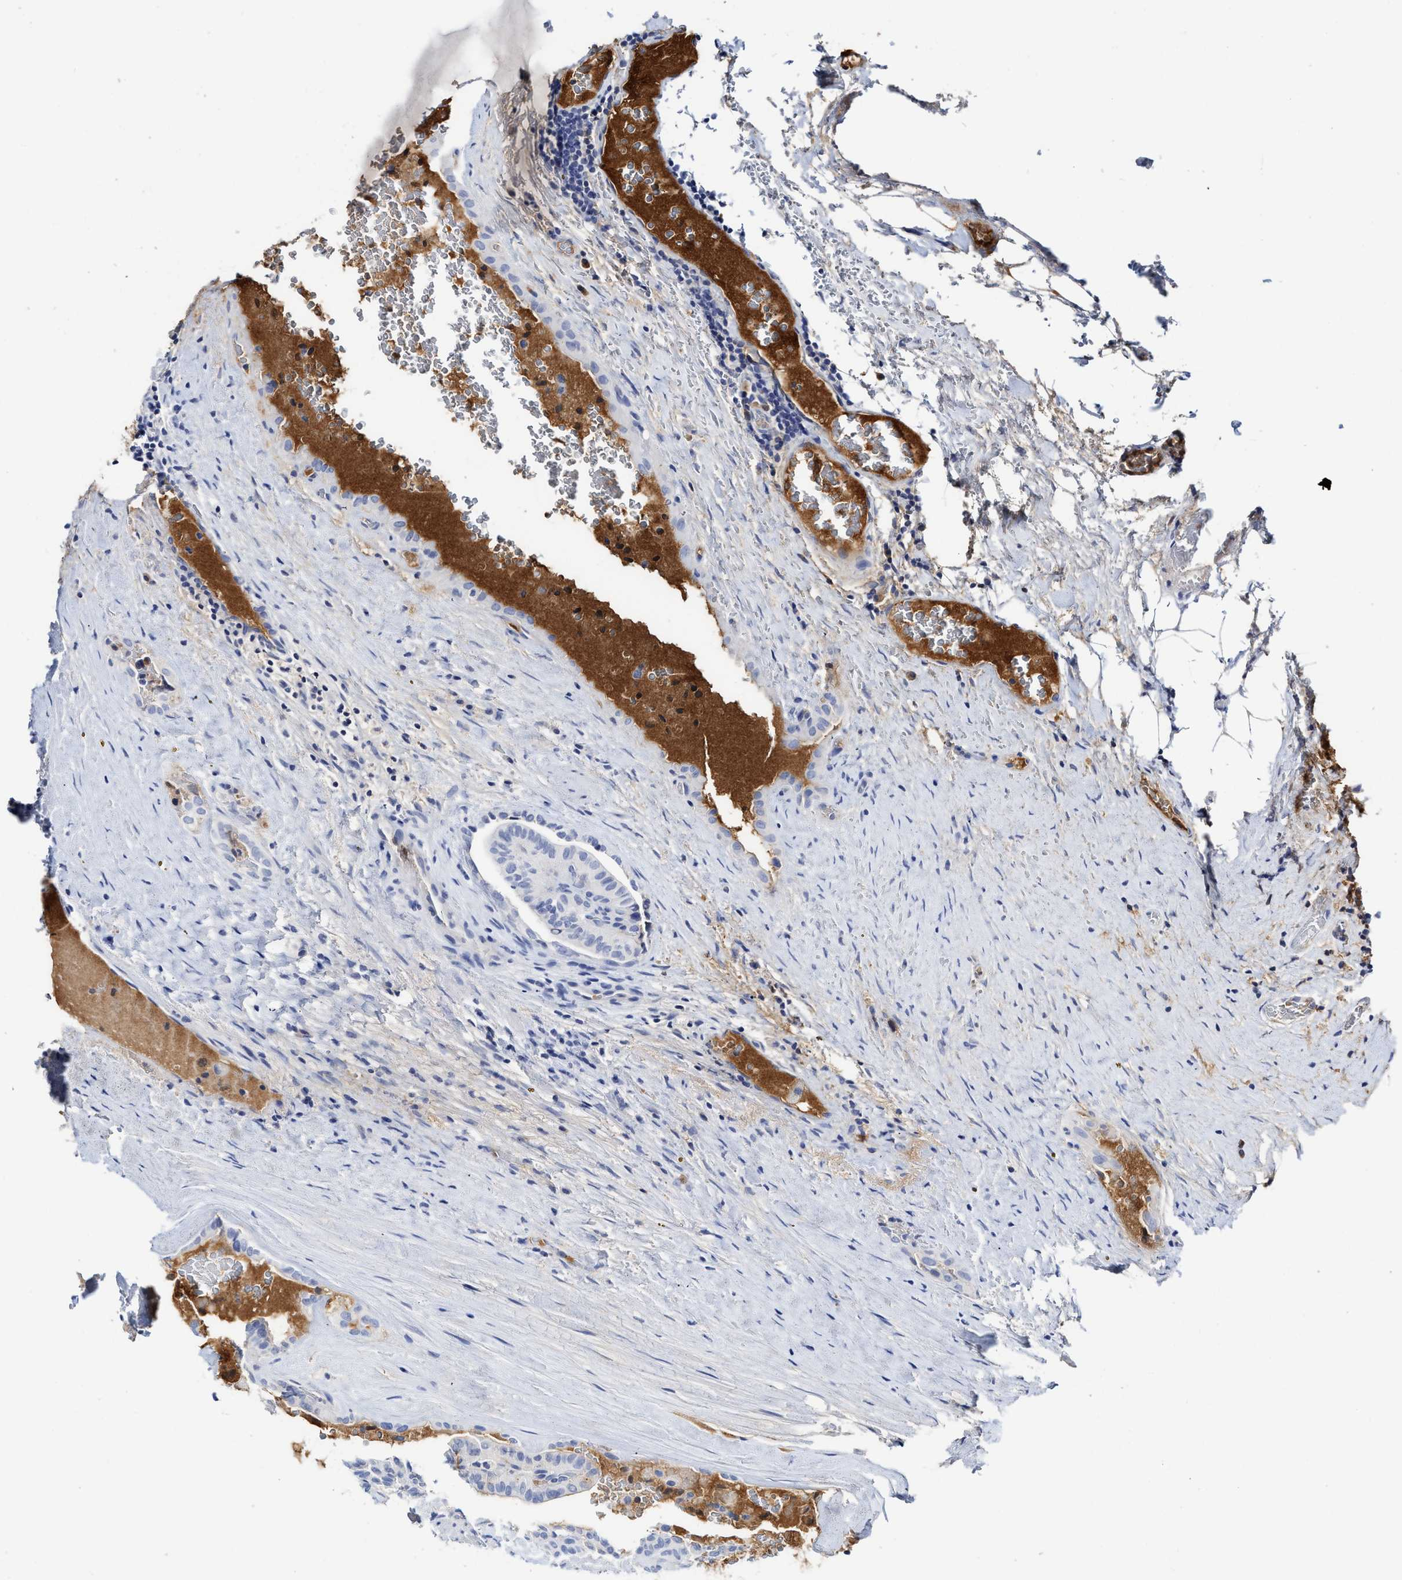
{"staining": {"intensity": "negative", "quantity": "none", "location": "none"}, "tissue": "thyroid cancer", "cell_type": "Tumor cells", "image_type": "cancer", "snomed": [{"axis": "morphology", "description": "Papillary adenocarcinoma, NOS"}, {"axis": "topography", "description": "Thyroid gland"}], "caption": "Thyroid cancer was stained to show a protein in brown. There is no significant staining in tumor cells.", "gene": "C2", "patient": {"sex": "male", "age": 77}}